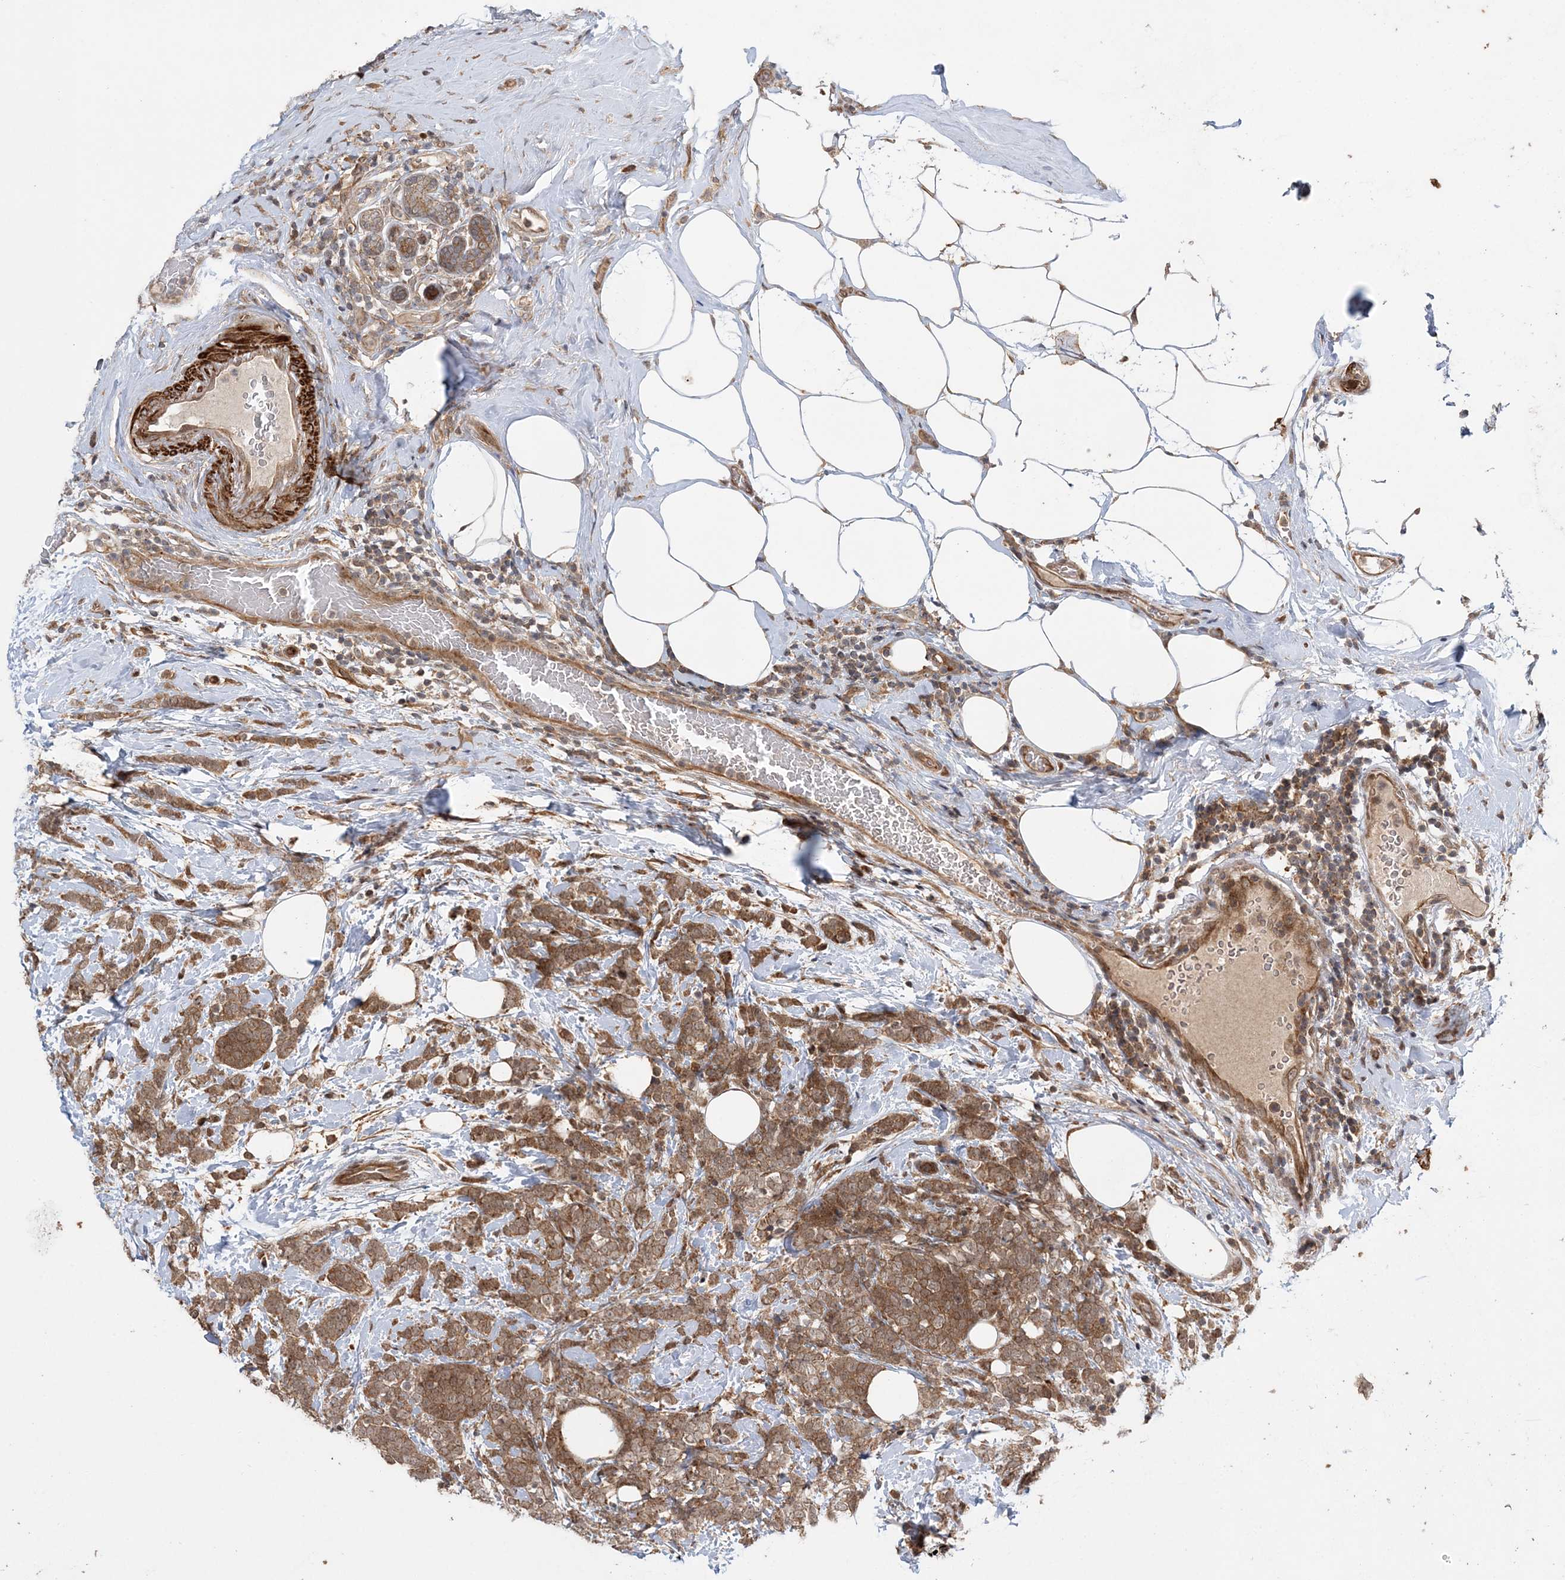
{"staining": {"intensity": "moderate", "quantity": ">75%", "location": "cytoplasmic/membranous"}, "tissue": "breast cancer", "cell_type": "Tumor cells", "image_type": "cancer", "snomed": [{"axis": "morphology", "description": "Lobular carcinoma"}, {"axis": "topography", "description": "Breast"}], "caption": "DAB immunohistochemical staining of human breast lobular carcinoma displays moderate cytoplasmic/membranous protein staining in about >75% of tumor cells. (Brightfield microscopy of DAB IHC at high magnification).", "gene": "UBTD2", "patient": {"sex": "female", "age": 58}}